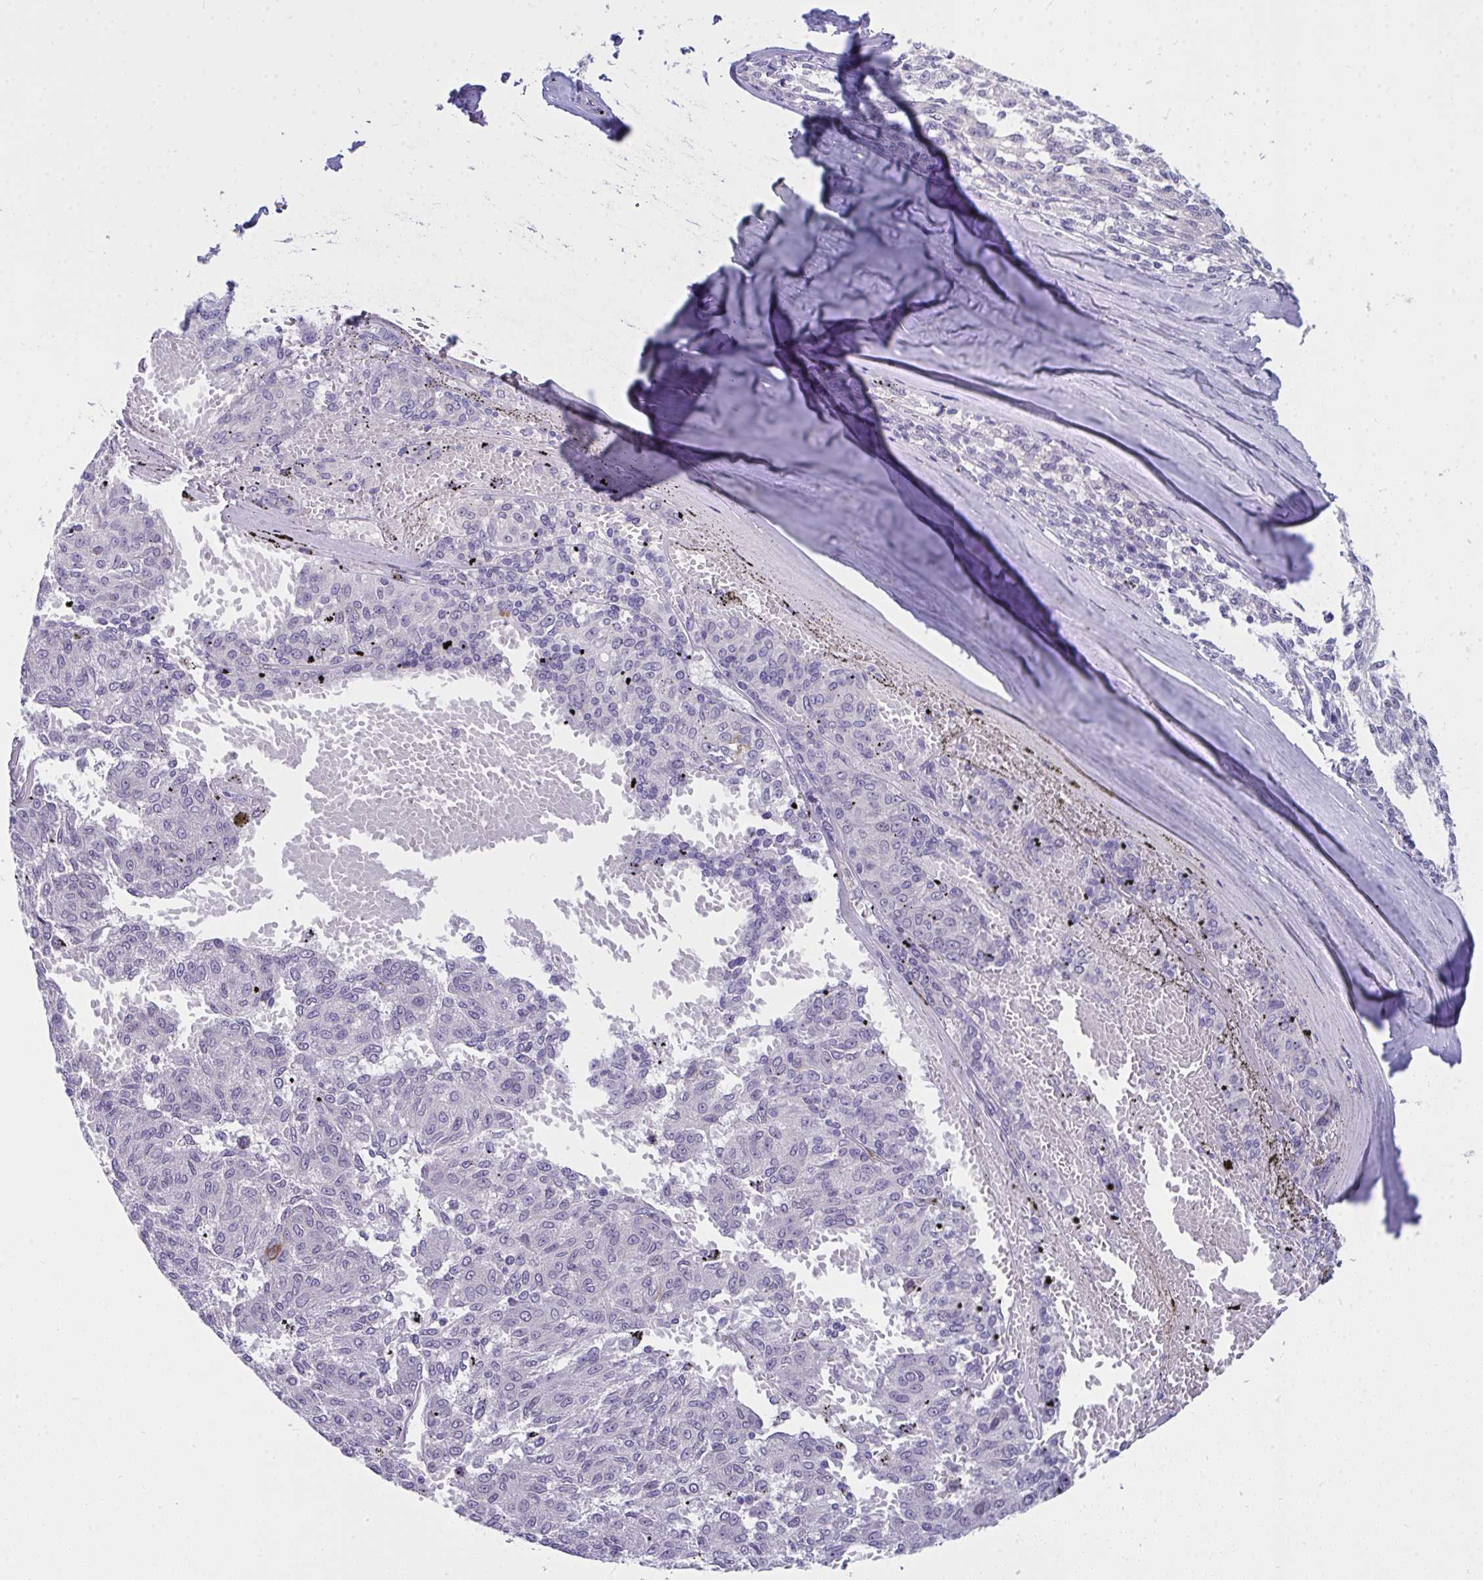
{"staining": {"intensity": "negative", "quantity": "none", "location": "none"}, "tissue": "melanoma", "cell_type": "Tumor cells", "image_type": "cancer", "snomed": [{"axis": "morphology", "description": "Malignant melanoma, NOS"}, {"axis": "topography", "description": "Skin"}], "caption": "There is no significant staining in tumor cells of melanoma.", "gene": "TSBP1", "patient": {"sex": "female", "age": 72}}